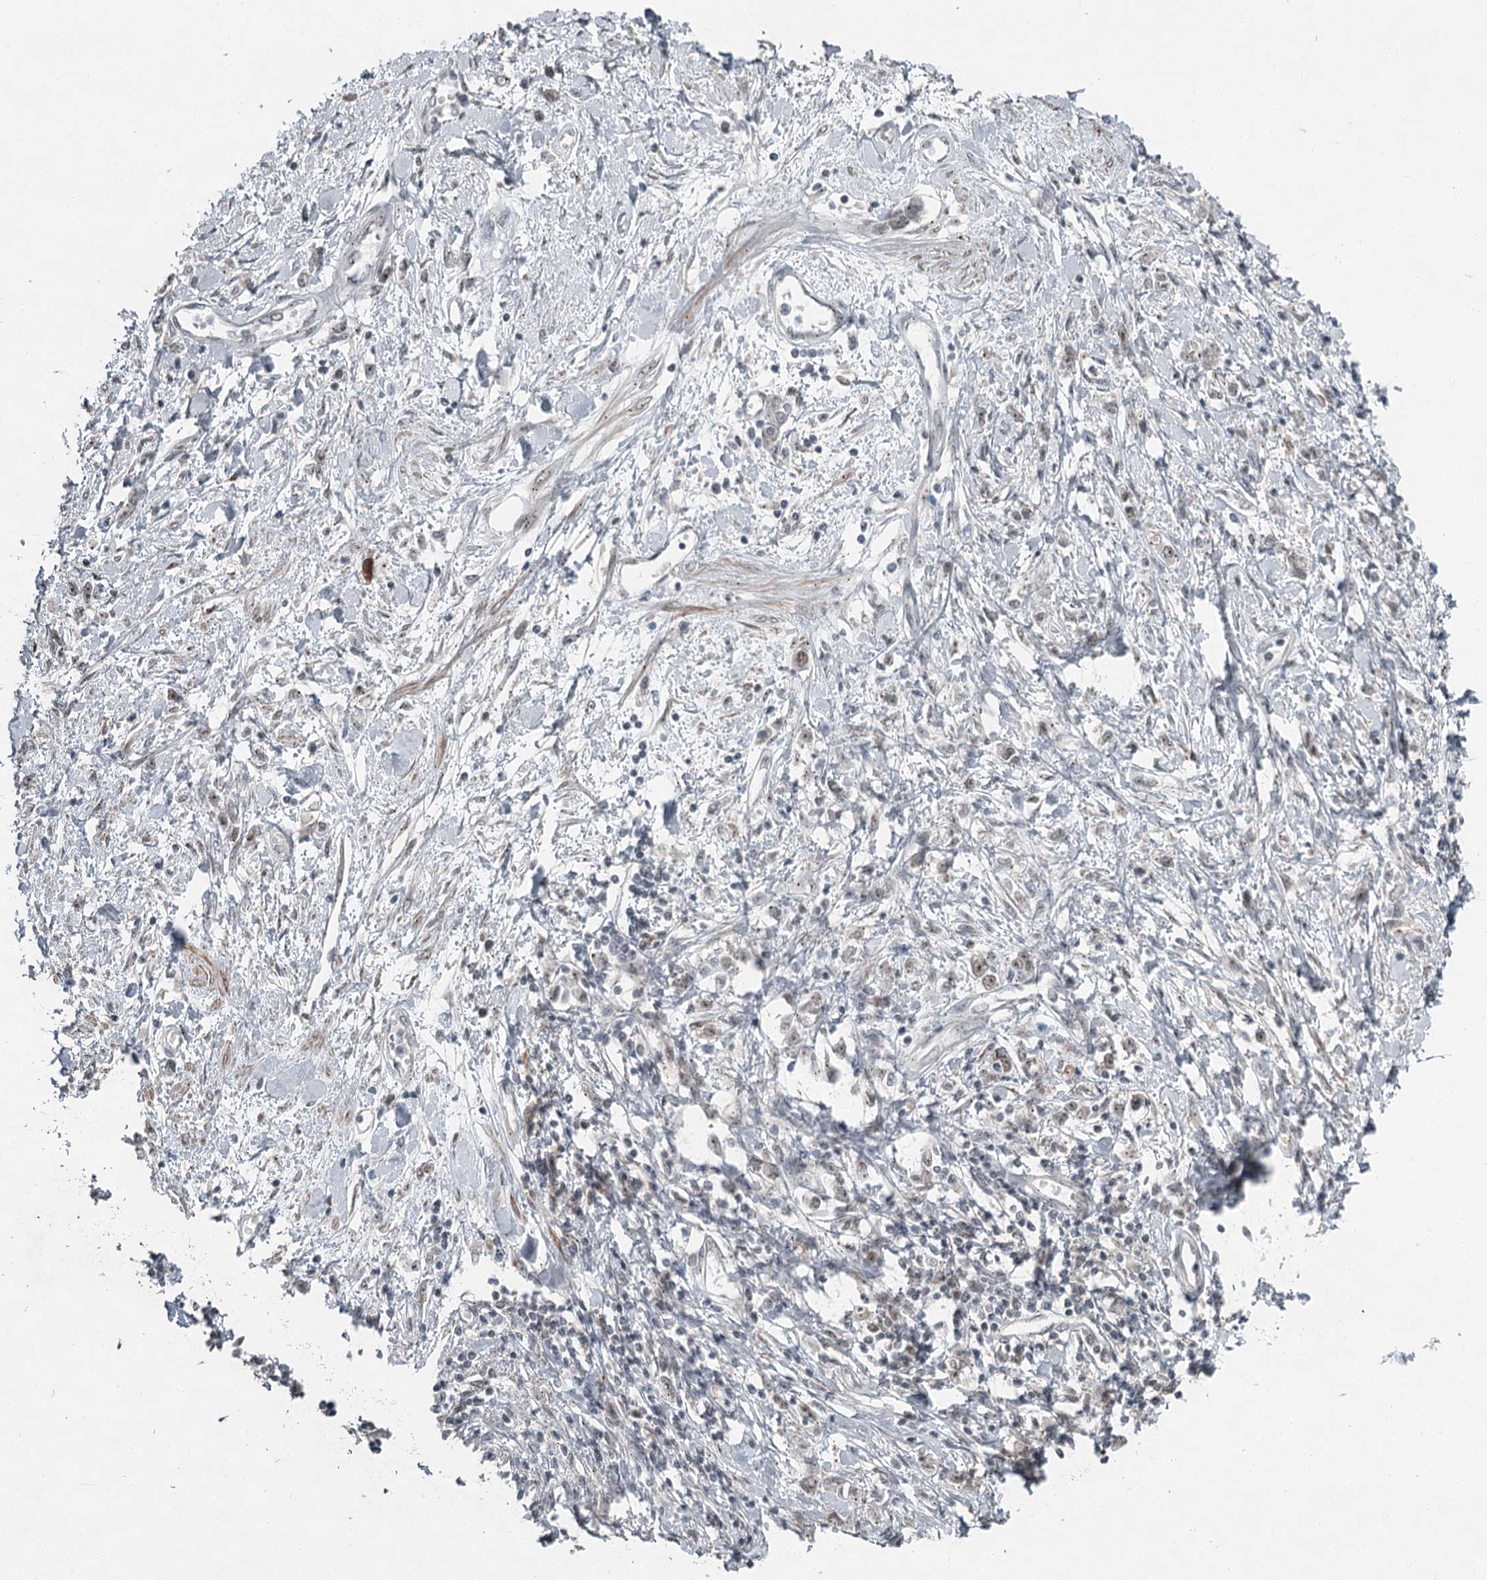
{"staining": {"intensity": "weak", "quantity": "<25%", "location": "nuclear"}, "tissue": "stomach cancer", "cell_type": "Tumor cells", "image_type": "cancer", "snomed": [{"axis": "morphology", "description": "Adenocarcinoma, NOS"}, {"axis": "topography", "description": "Stomach"}], "caption": "Stomach adenocarcinoma was stained to show a protein in brown. There is no significant staining in tumor cells. (DAB IHC with hematoxylin counter stain).", "gene": "EXOSC1", "patient": {"sex": "female", "age": 76}}